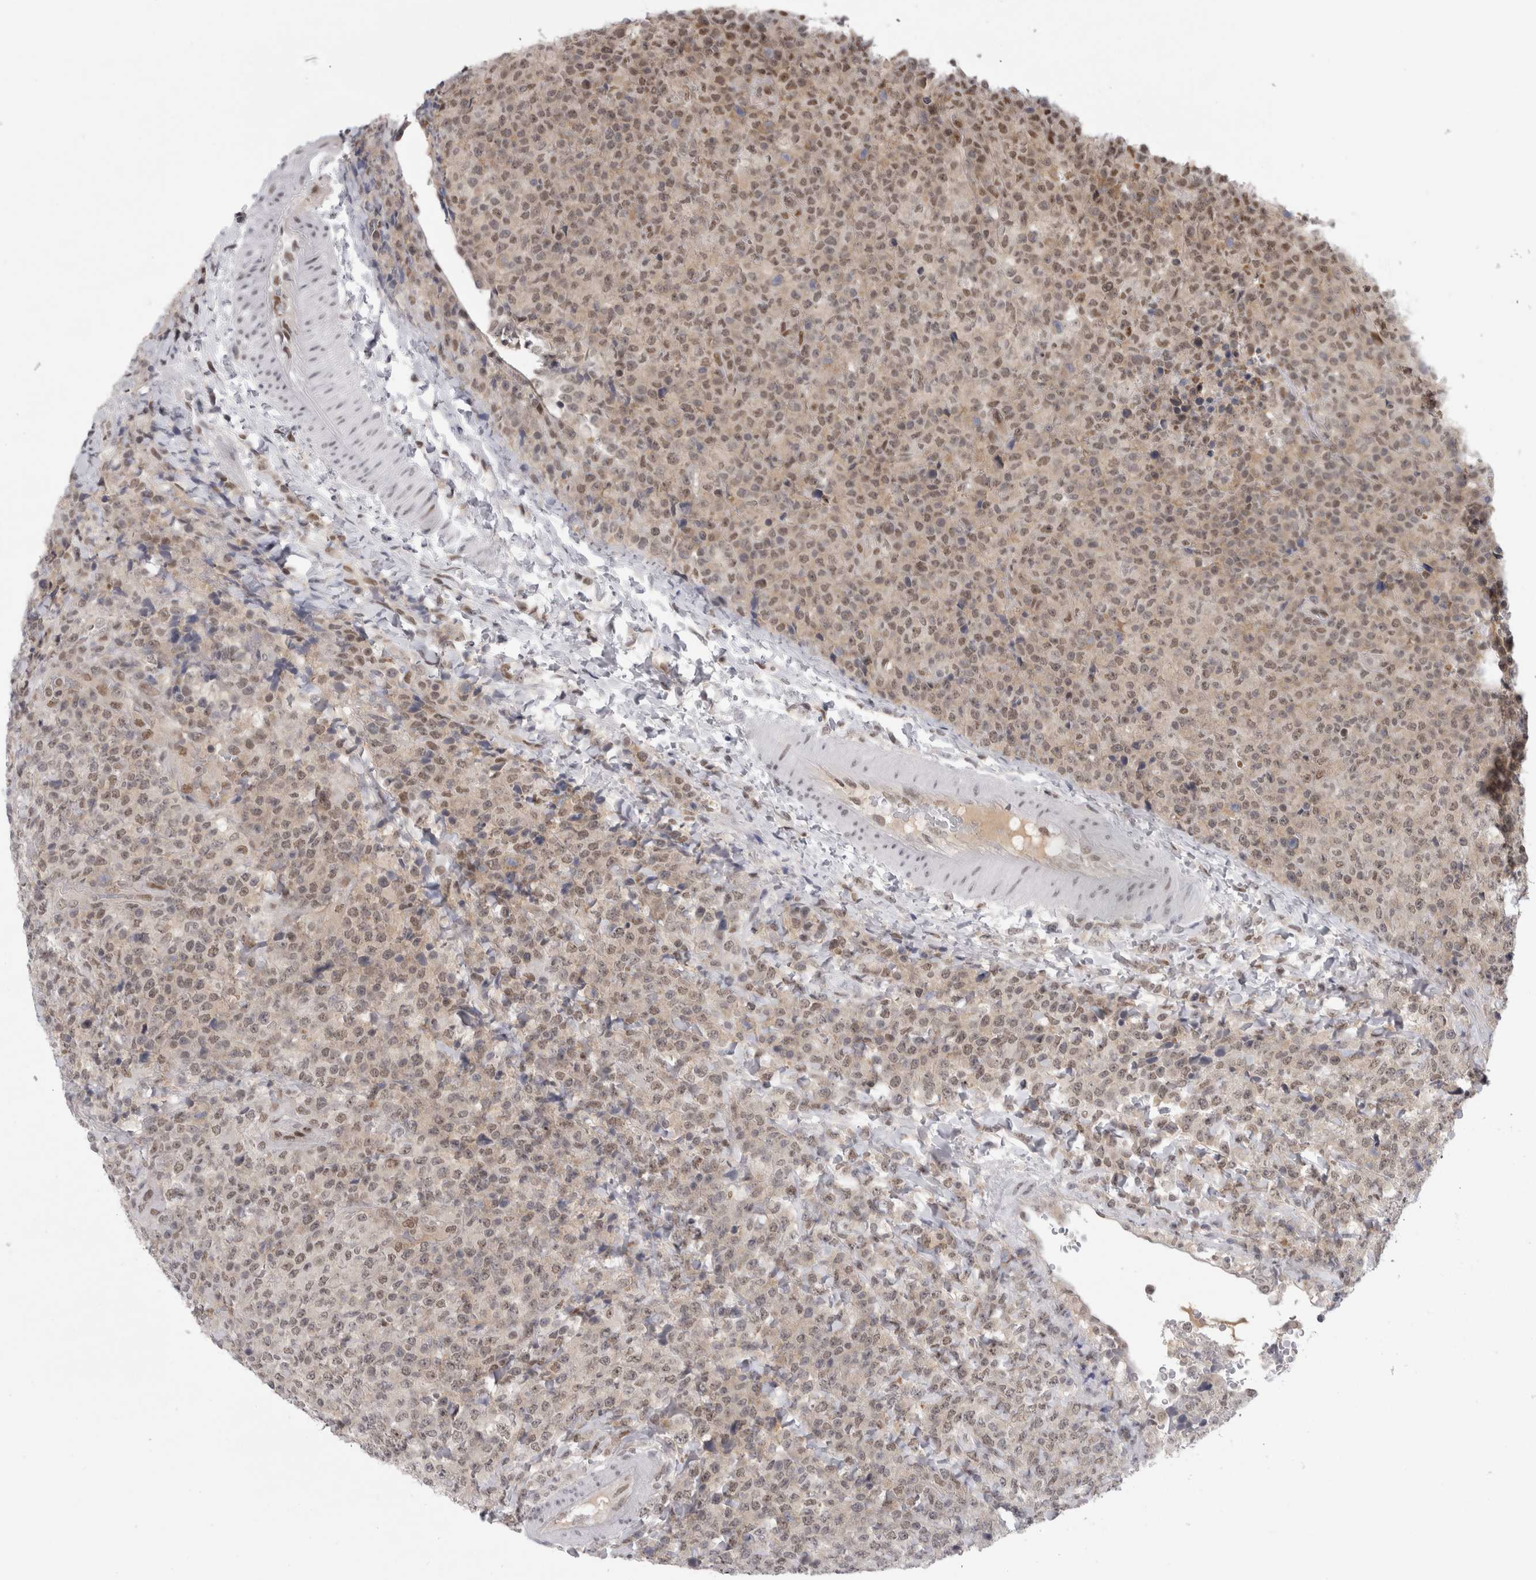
{"staining": {"intensity": "moderate", "quantity": ">75%", "location": "nuclear"}, "tissue": "lymphoma", "cell_type": "Tumor cells", "image_type": "cancer", "snomed": [{"axis": "morphology", "description": "Malignant lymphoma, non-Hodgkin's type, High grade"}, {"axis": "topography", "description": "Lymph node"}], "caption": "High-power microscopy captured an immunohistochemistry (IHC) histopathology image of high-grade malignant lymphoma, non-Hodgkin's type, revealing moderate nuclear expression in about >75% of tumor cells.", "gene": "PSMB2", "patient": {"sex": "male", "age": 13}}